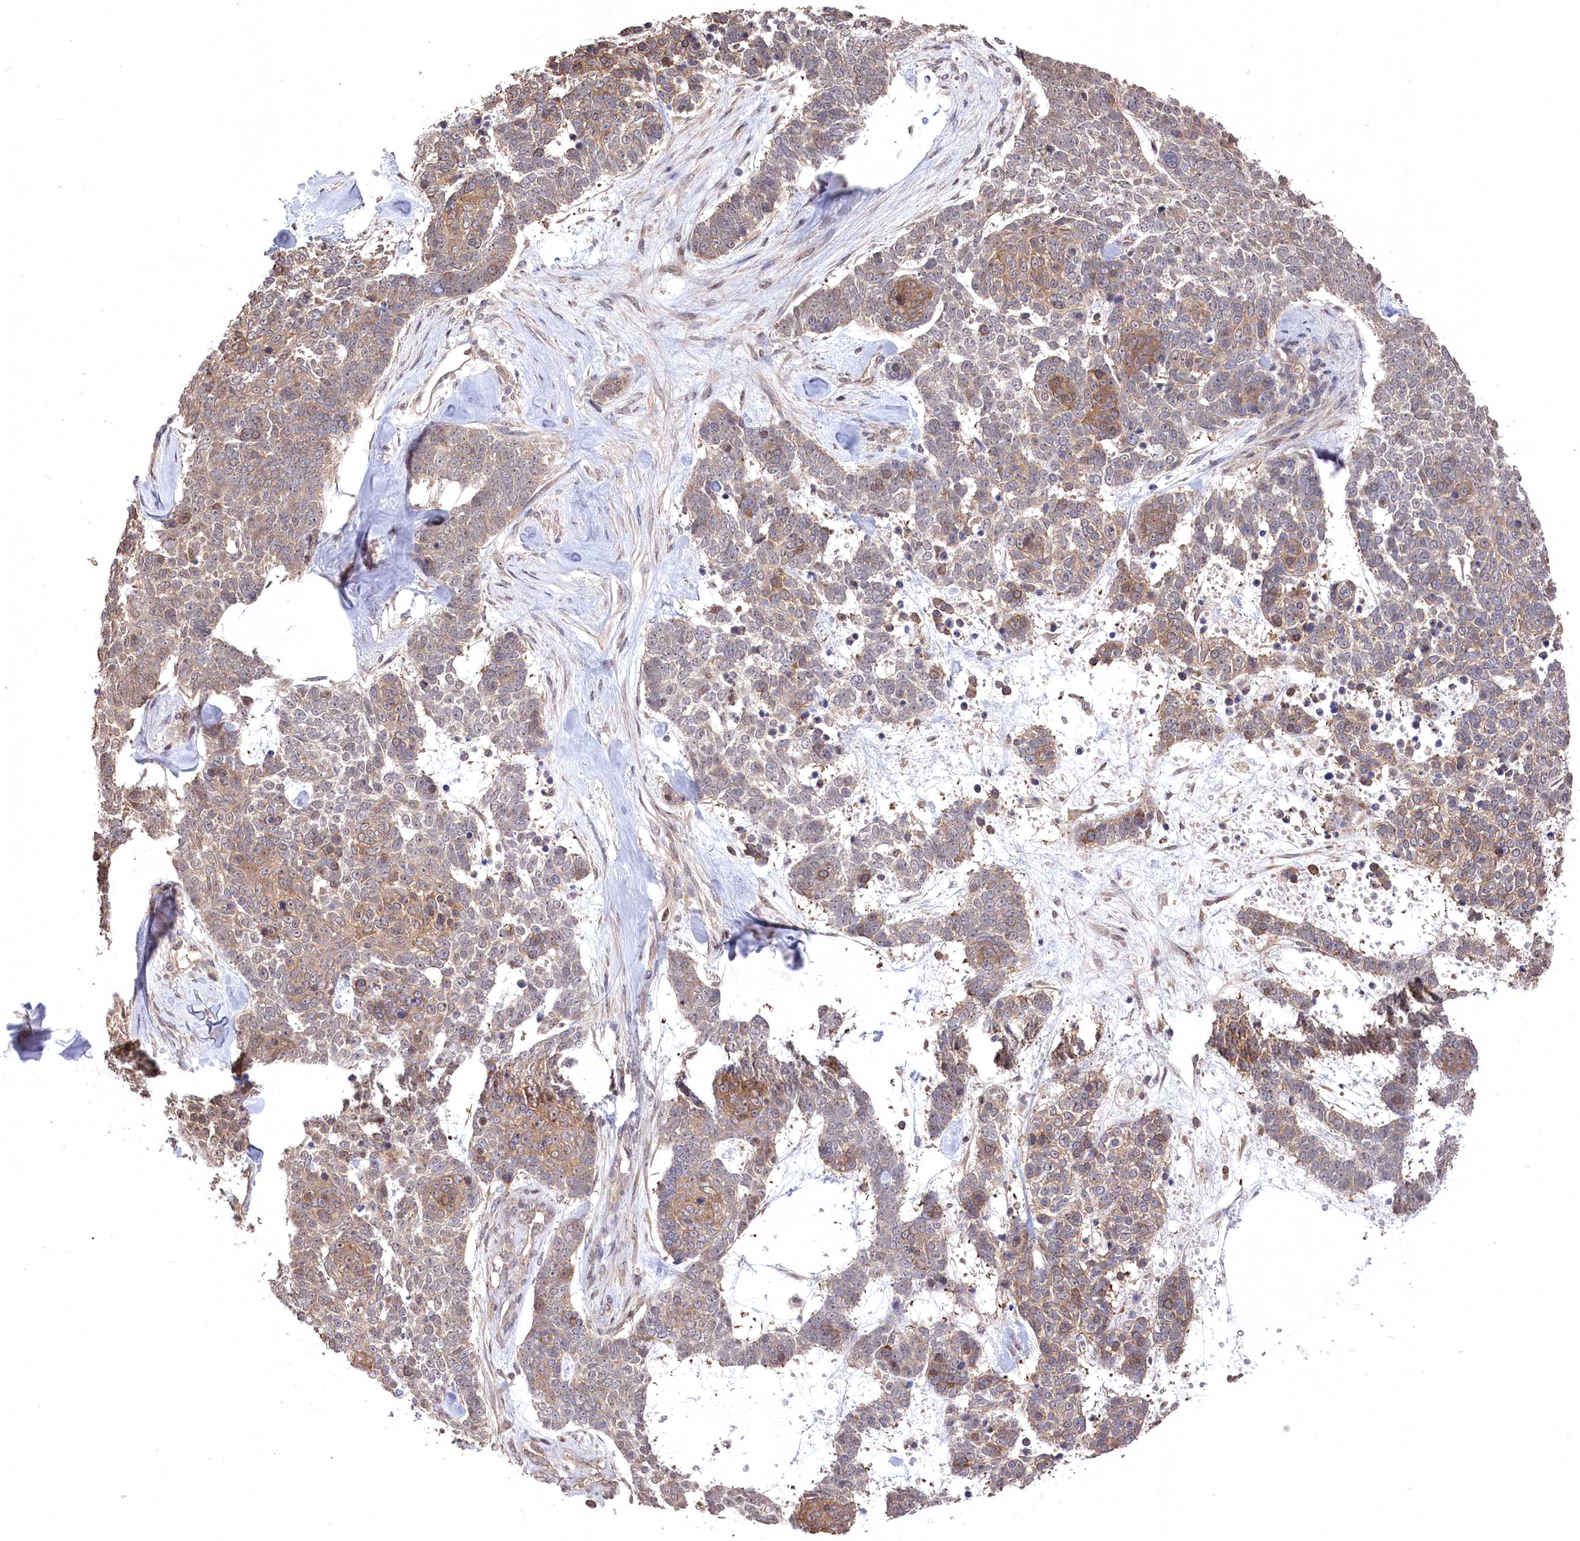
{"staining": {"intensity": "moderate", "quantity": "25%-75%", "location": "cytoplasmic/membranous"}, "tissue": "skin cancer", "cell_type": "Tumor cells", "image_type": "cancer", "snomed": [{"axis": "morphology", "description": "Basal cell carcinoma"}, {"axis": "topography", "description": "Skin"}], "caption": "High-magnification brightfield microscopy of skin basal cell carcinoma stained with DAB (brown) and counterstained with hematoxylin (blue). tumor cells exhibit moderate cytoplasmic/membranous expression is appreciated in about25%-75% of cells. (Brightfield microscopy of DAB IHC at high magnification).", "gene": "CCSER2", "patient": {"sex": "female", "age": 81}}